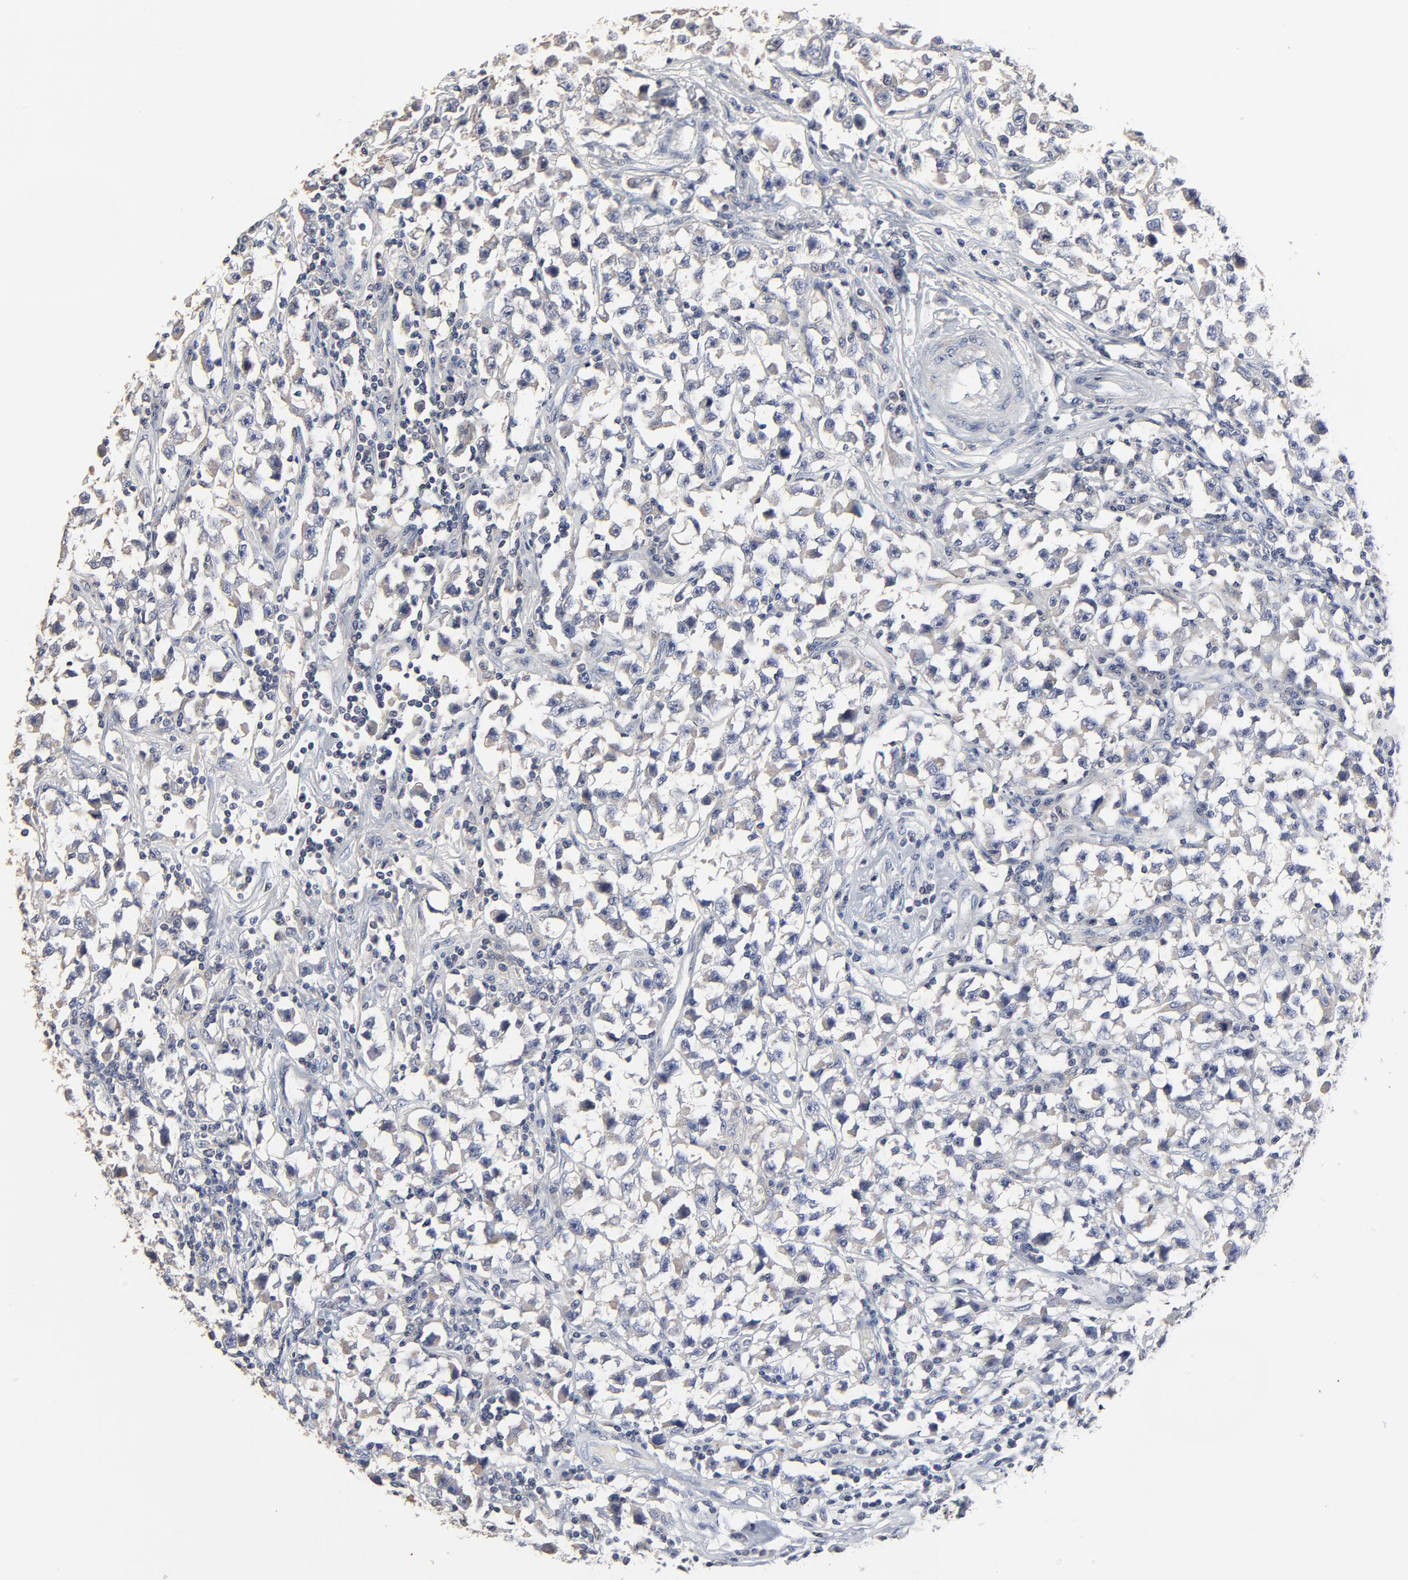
{"staining": {"intensity": "negative", "quantity": "none", "location": "none"}, "tissue": "testis cancer", "cell_type": "Tumor cells", "image_type": "cancer", "snomed": [{"axis": "morphology", "description": "Seminoma, NOS"}, {"axis": "topography", "description": "Testis"}], "caption": "Immunohistochemistry (IHC) image of human testis cancer (seminoma) stained for a protein (brown), which exhibits no expression in tumor cells.", "gene": "LNX1", "patient": {"sex": "male", "age": 33}}